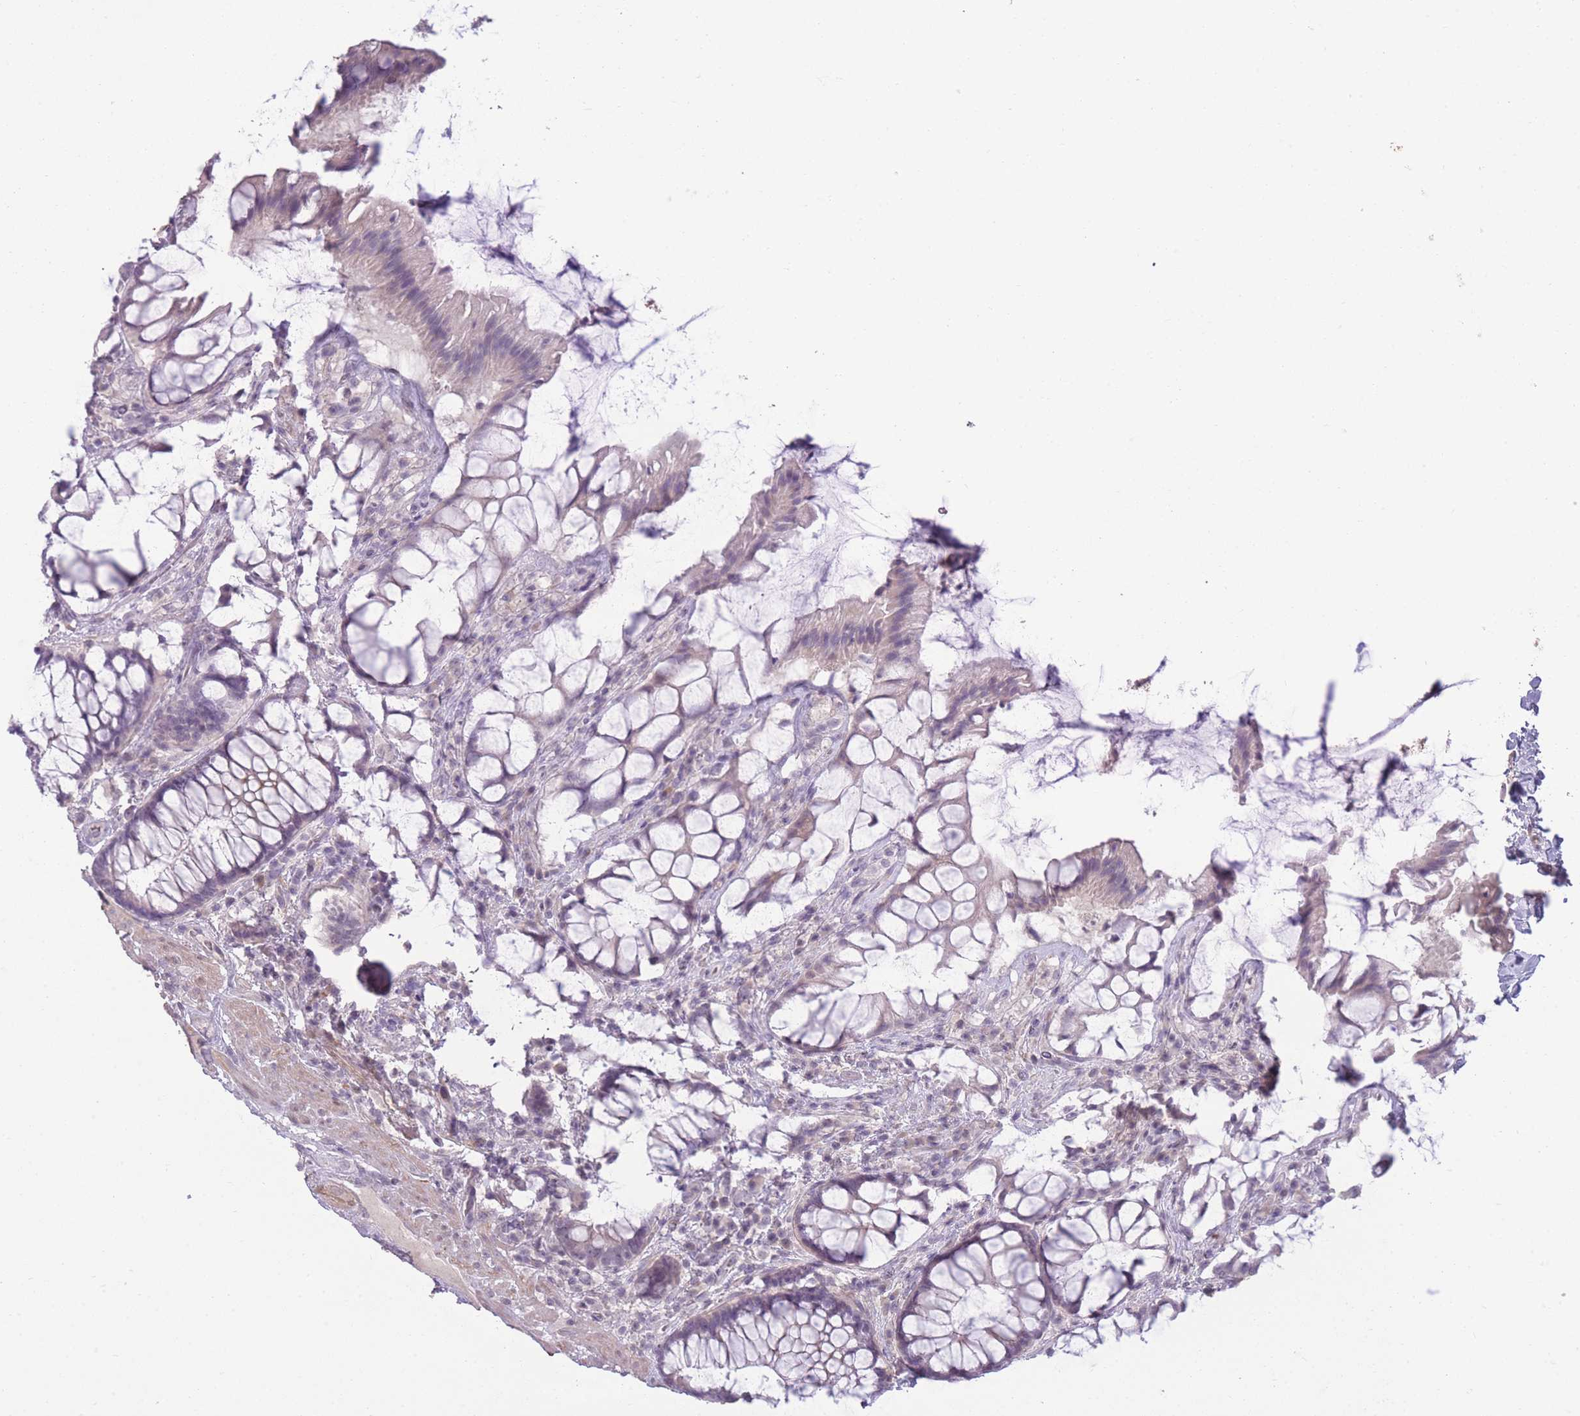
{"staining": {"intensity": "weak", "quantity": "<25%", "location": "cytoplasmic/membranous"}, "tissue": "rectum", "cell_type": "Glandular cells", "image_type": "normal", "snomed": [{"axis": "morphology", "description": "Normal tissue, NOS"}, {"axis": "topography", "description": "Rectum"}], "caption": "Image shows no protein expression in glandular cells of unremarkable rectum.", "gene": "ZBTB24", "patient": {"sex": "female", "age": 58}}